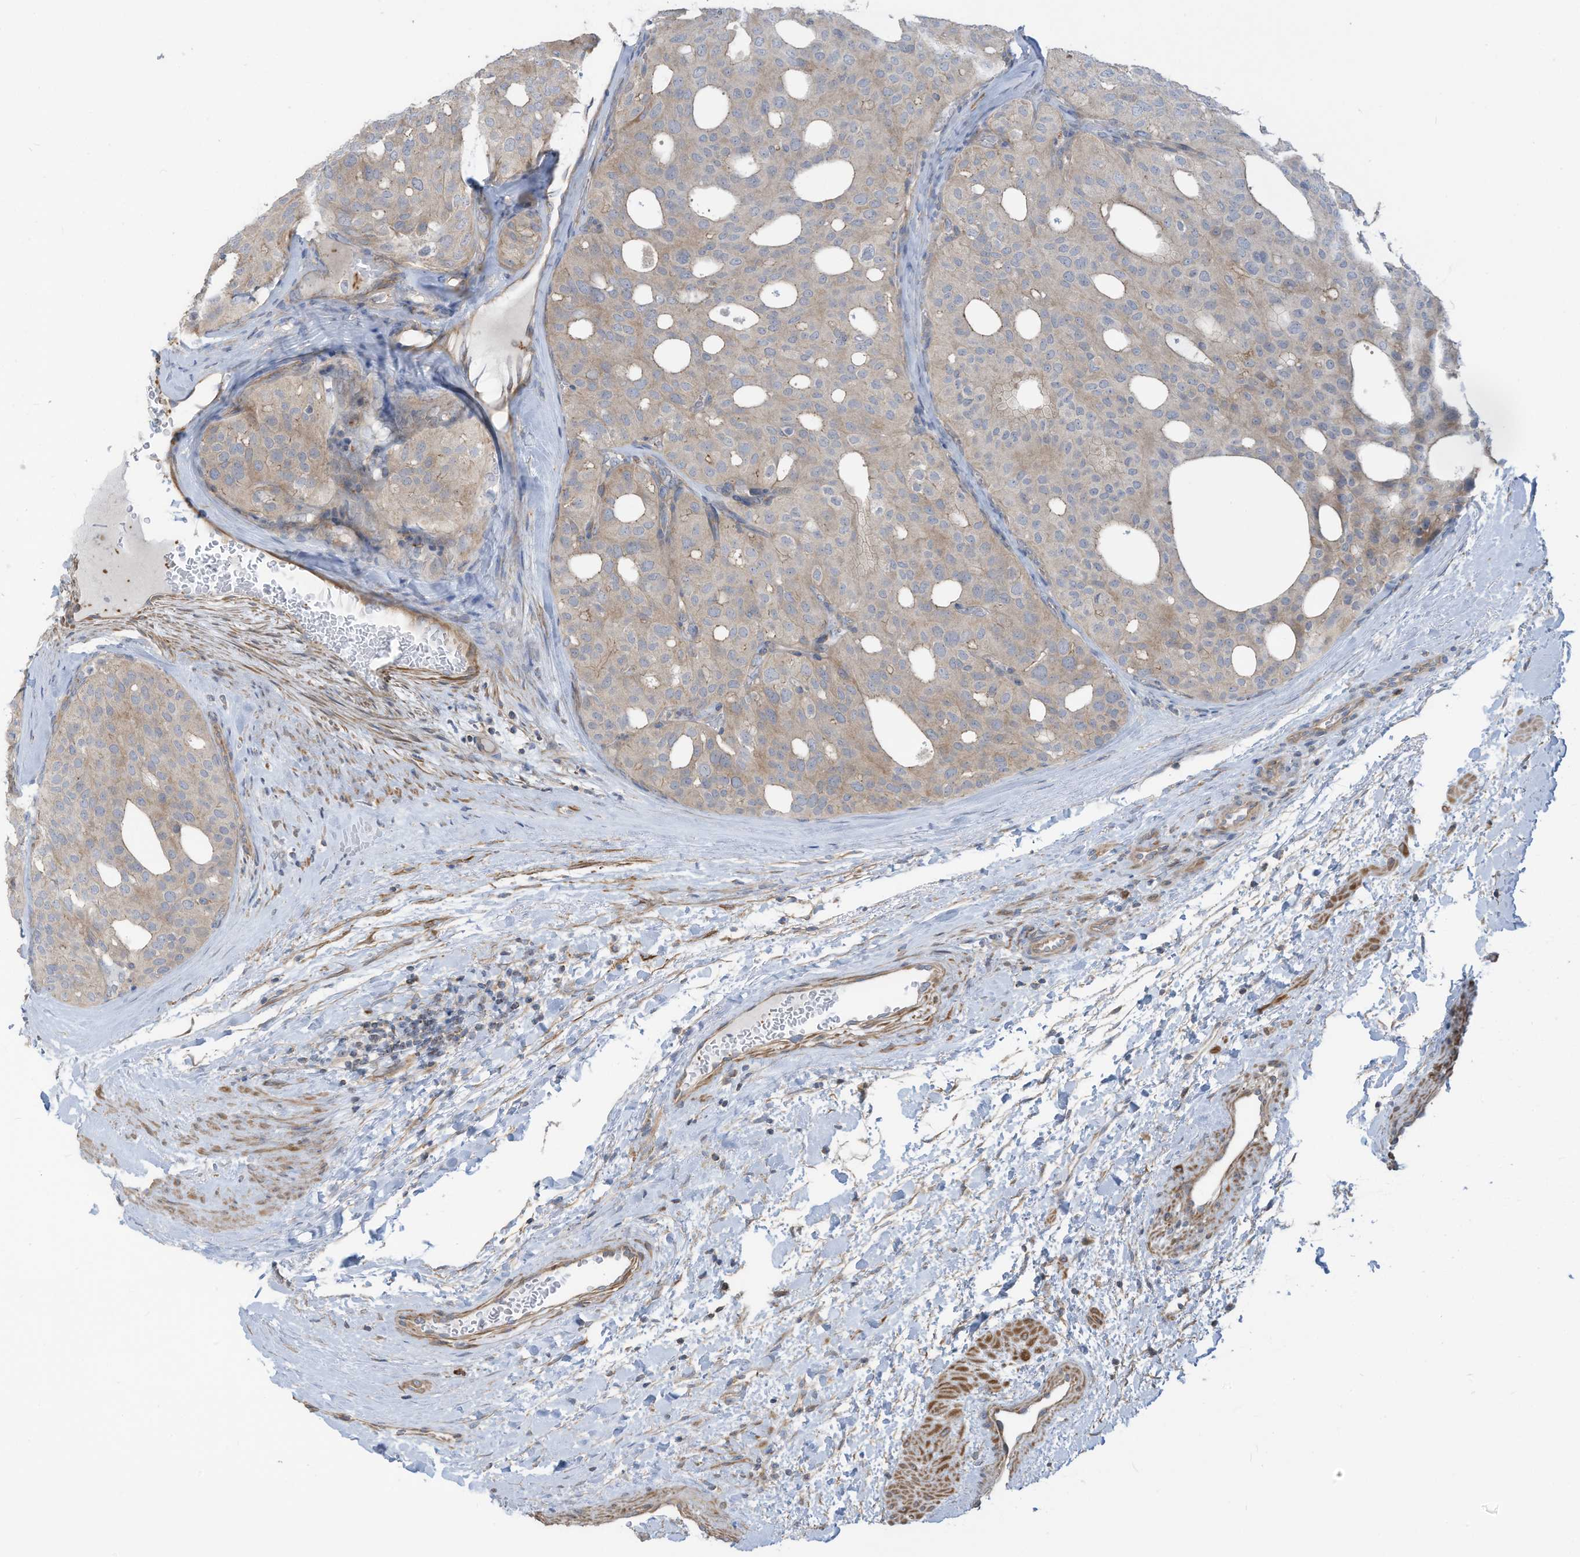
{"staining": {"intensity": "weak", "quantity": "25%-75%", "location": "cytoplasmic/membranous"}, "tissue": "thyroid cancer", "cell_type": "Tumor cells", "image_type": "cancer", "snomed": [{"axis": "morphology", "description": "Follicular adenoma carcinoma, NOS"}, {"axis": "topography", "description": "Thyroid gland"}], "caption": "Human thyroid cancer stained for a protein (brown) displays weak cytoplasmic/membranous positive staining in approximately 25%-75% of tumor cells.", "gene": "GTPBP2", "patient": {"sex": "male", "age": 75}}